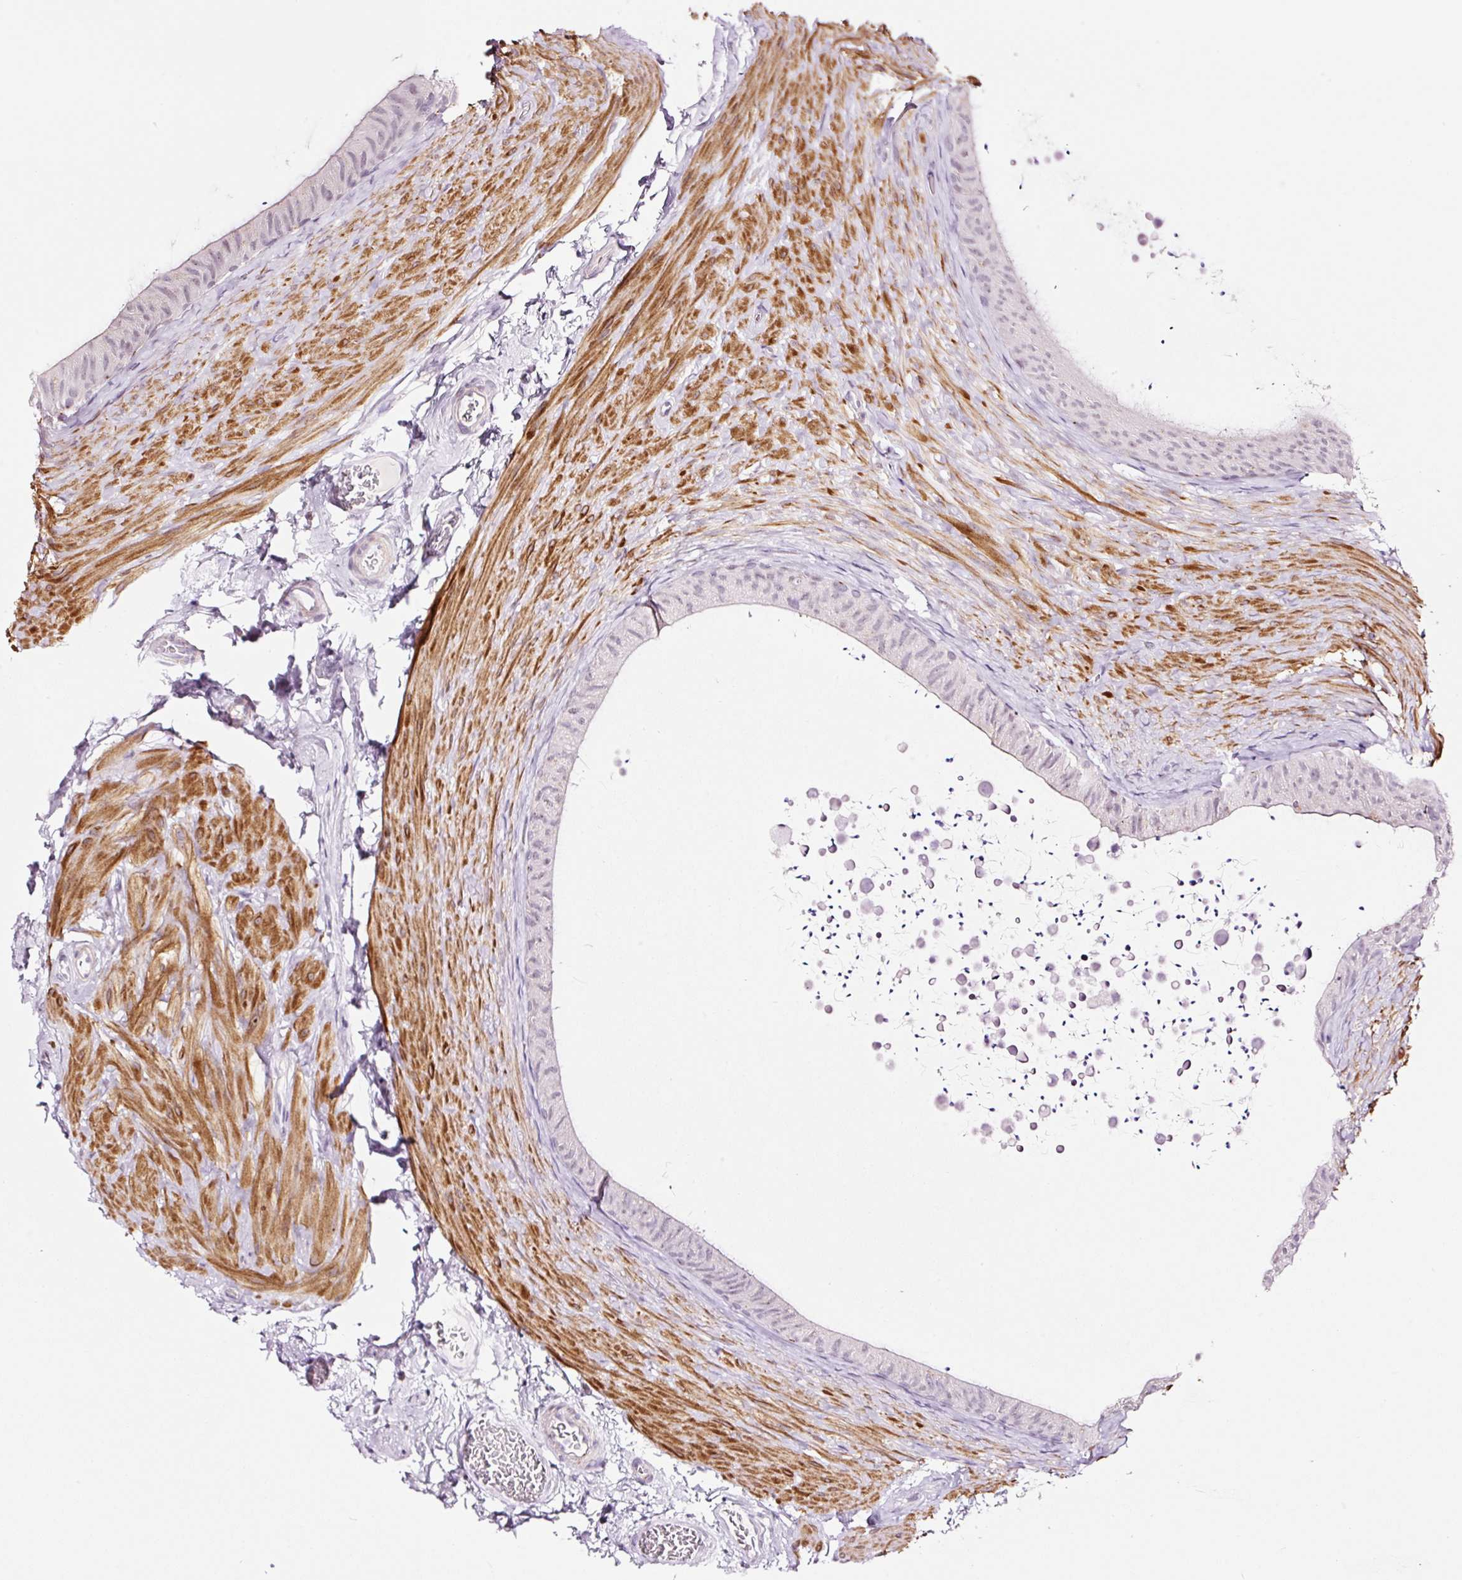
{"staining": {"intensity": "negative", "quantity": "none", "location": "none"}, "tissue": "epididymis", "cell_type": "Glandular cells", "image_type": "normal", "snomed": [{"axis": "morphology", "description": "Normal tissue, NOS"}, {"axis": "topography", "description": "Epididymis, spermatic cord, NOS"}, {"axis": "topography", "description": "Epididymis"}], "caption": "Protein analysis of normal epididymis reveals no significant positivity in glandular cells.", "gene": "RTF2", "patient": {"sex": "male", "age": 31}}